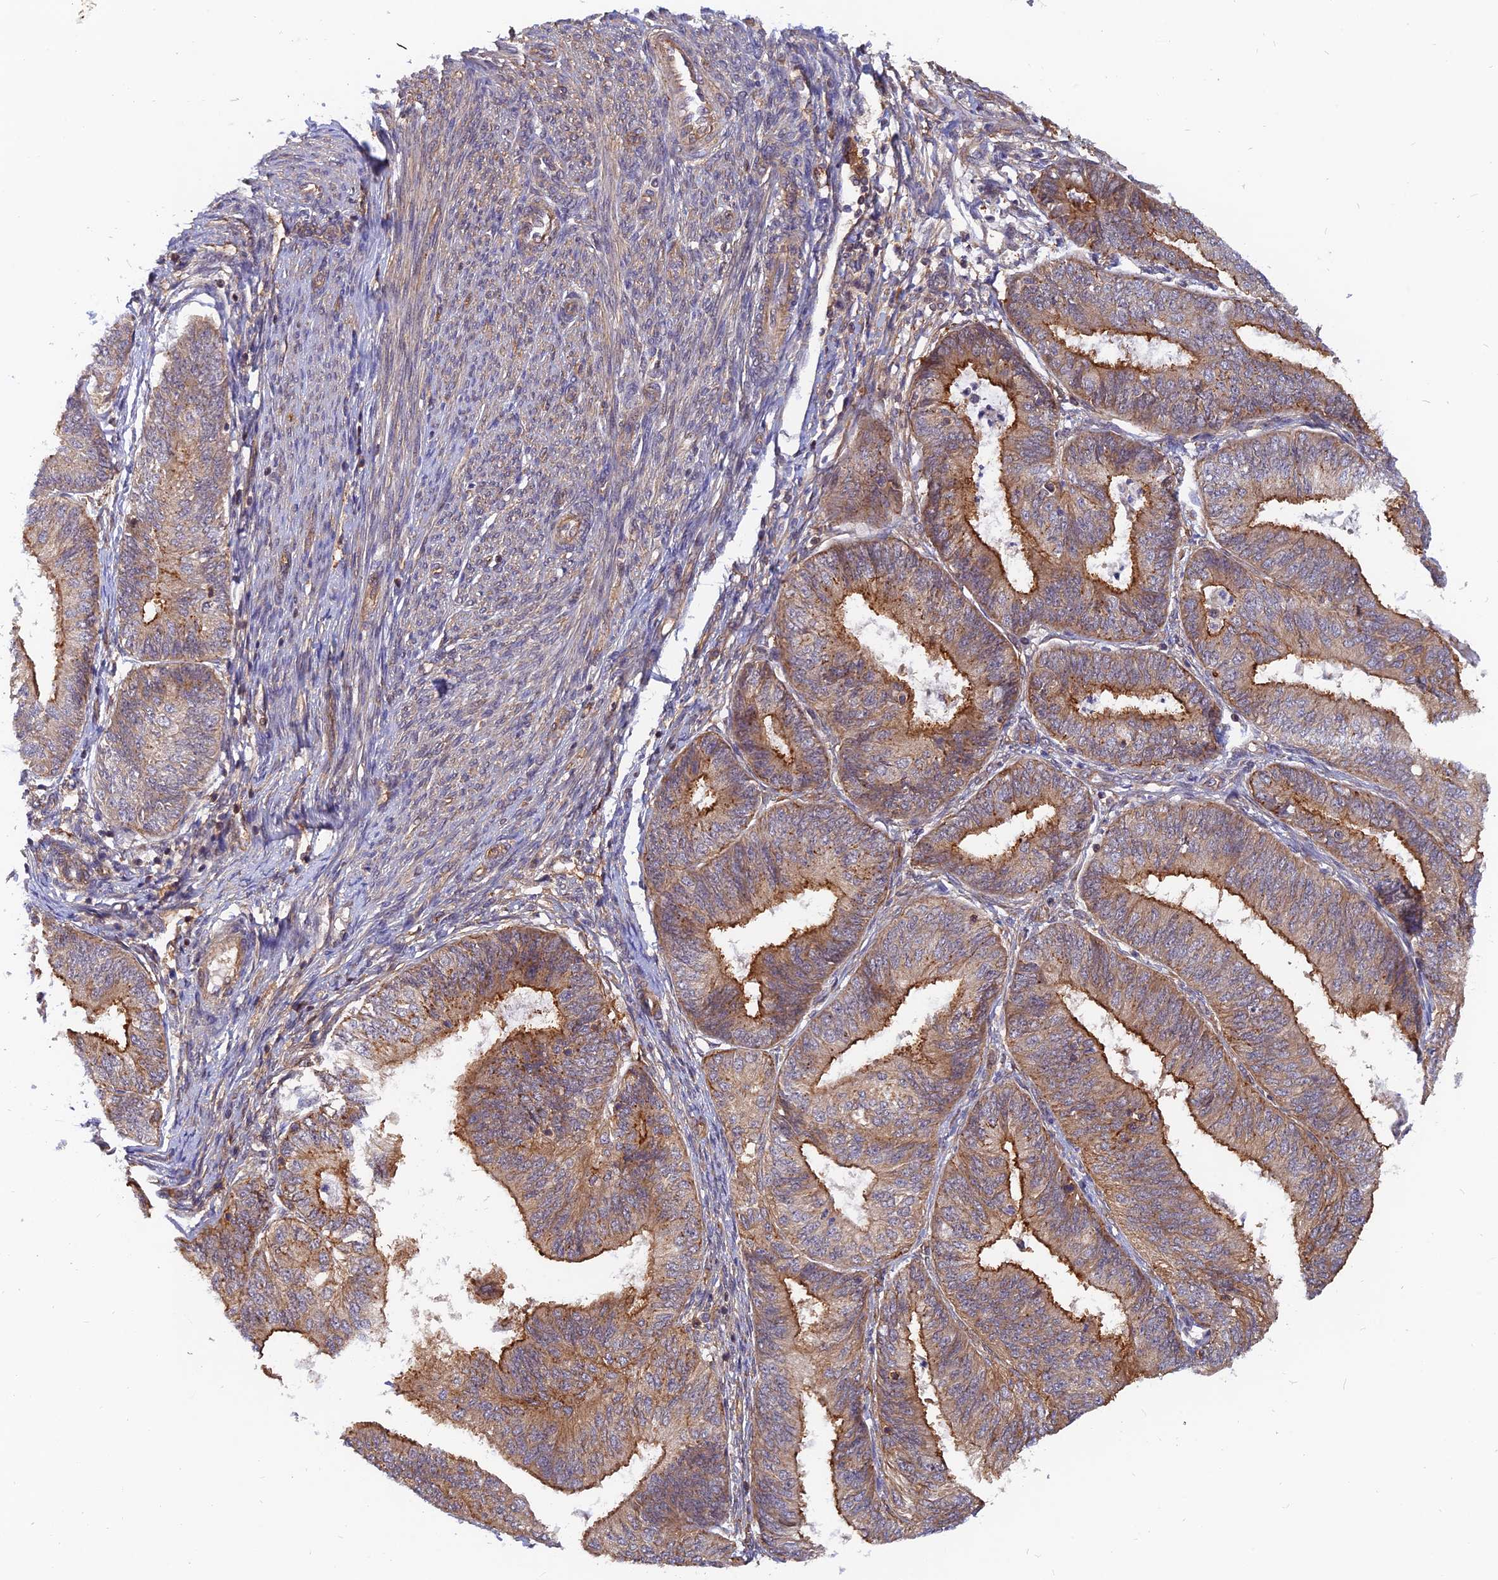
{"staining": {"intensity": "strong", "quantity": "25%-75%", "location": "cytoplasmic/membranous"}, "tissue": "endometrial cancer", "cell_type": "Tumor cells", "image_type": "cancer", "snomed": [{"axis": "morphology", "description": "Adenocarcinoma, NOS"}, {"axis": "topography", "description": "Endometrium"}], "caption": "A high amount of strong cytoplasmic/membranous positivity is identified in about 25%-75% of tumor cells in endometrial adenocarcinoma tissue.", "gene": "WDR41", "patient": {"sex": "female", "age": 58}}